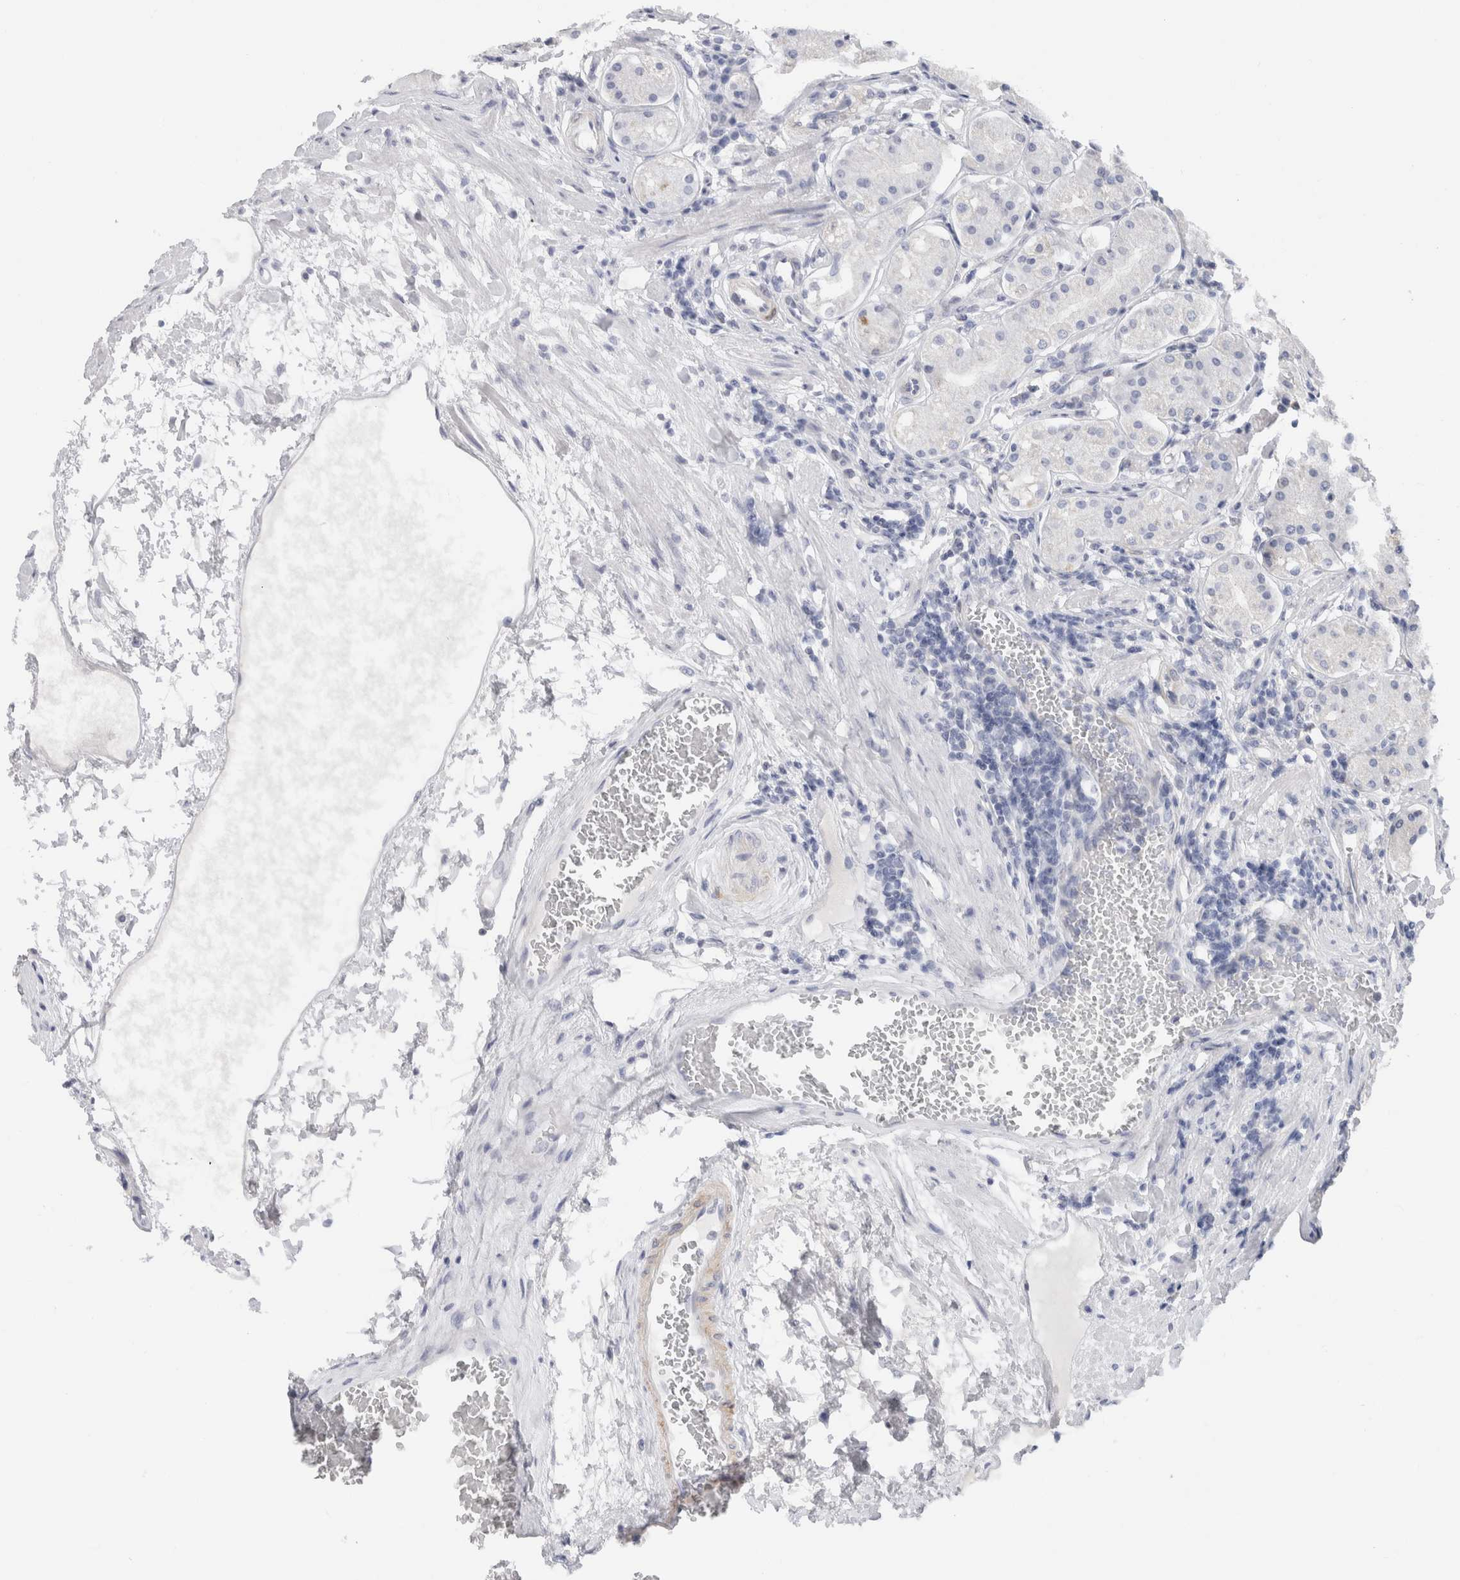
{"staining": {"intensity": "negative", "quantity": "none", "location": "none"}, "tissue": "stomach", "cell_type": "Glandular cells", "image_type": "normal", "snomed": [{"axis": "morphology", "description": "Normal tissue, NOS"}, {"axis": "topography", "description": "Stomach"}, {"axis": "topography", "description": "Stomach, lower"}], "caption": "This is a image of immunohistochemistry staining of normal stomach, which shows no positivity in glandular cells.", "gene": "C9orf50", "patient": {"sex": "female", "age": 56}}